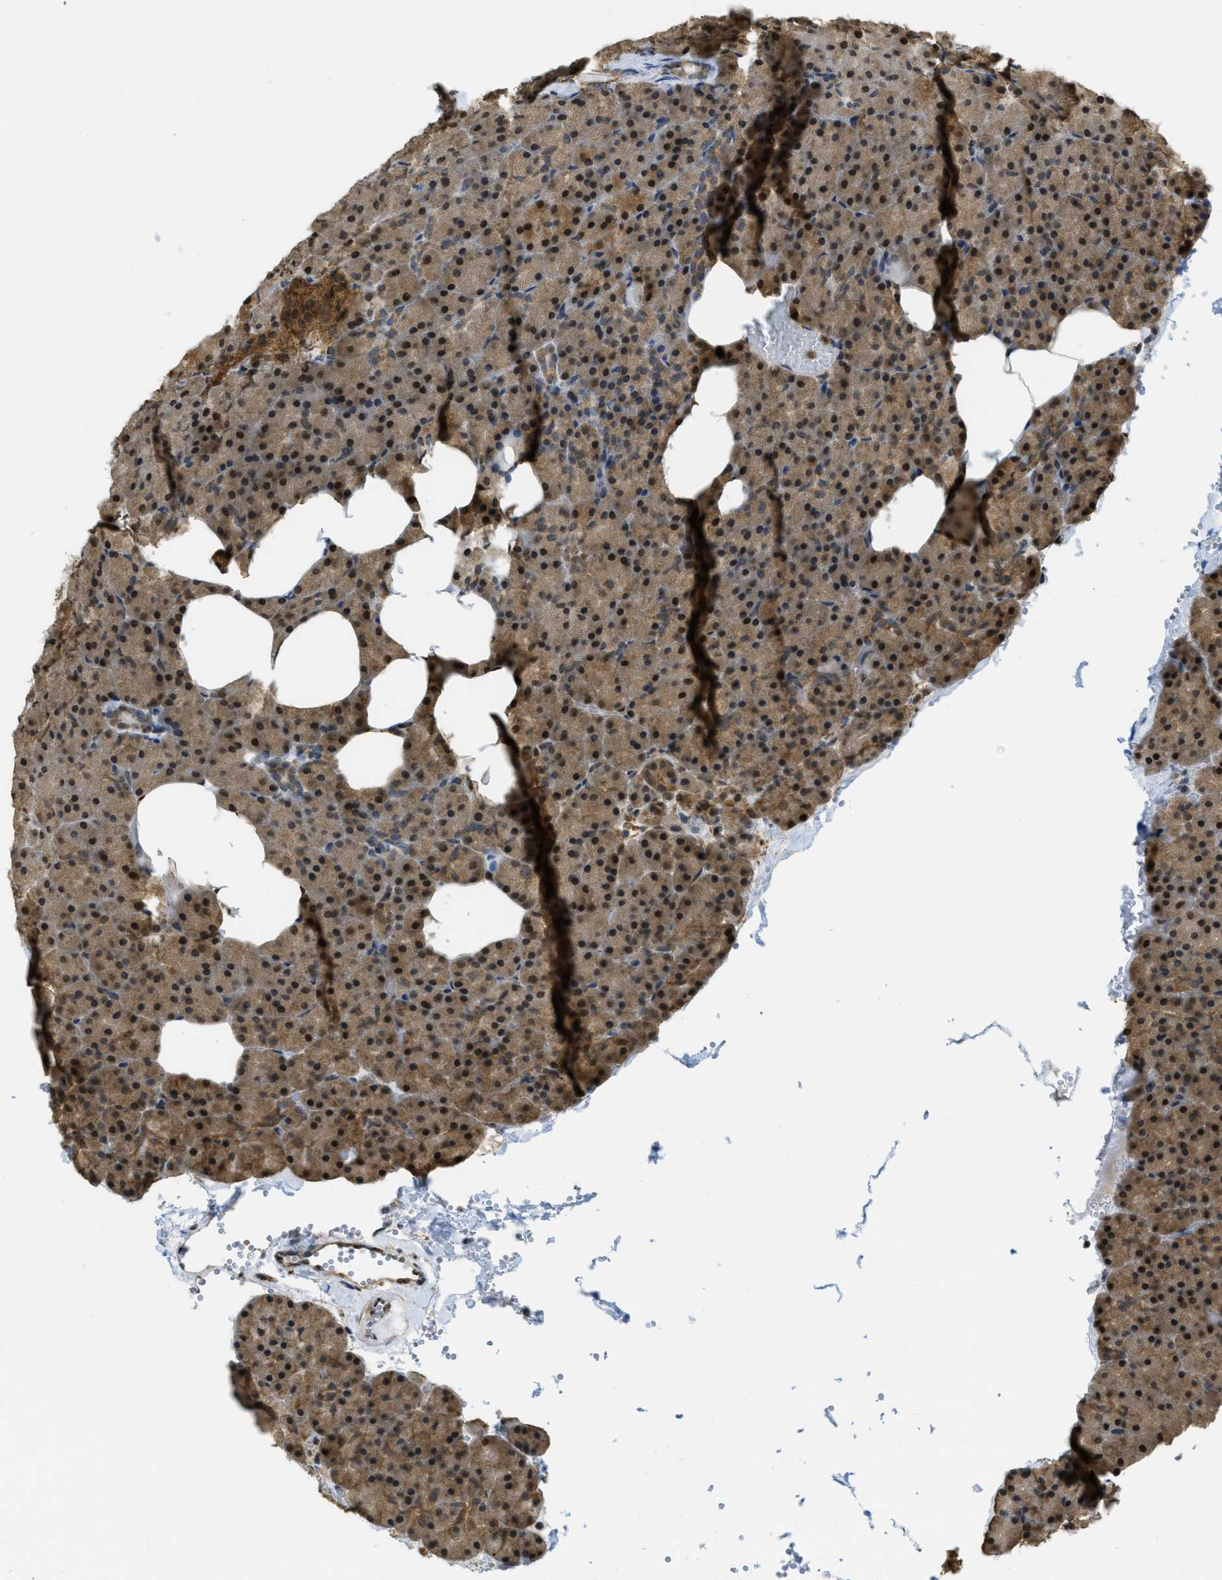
{"staining": {"intensity": "strong", "quantity": "25%-75%", "location": "cytoplasmic/membranous,nuclear"}, "tissue": "pancreas", "cell_type": "Exocrine glandular cells", "image_type": "normal", "snomed": [{"axis": "morphology", "description": "Normal tissue, NOS"}, {"axis": "morphology", "description": "Carcinoid, malignant, NOS"}, {"axis": "topography", "description": "Pancreas"}], "caption": "Pancreas was stained to show a protein in brown. There is high levels of strong cytoplasmic/membranous,nuclear staining in about 25%-75% of exocrine glandular cells. (DAB (3,3'-diaminobenzidine) = brown stain, brightfield microscopy at high magnification).", "gene": "PSMC5", "patient": {"sex": "female", "age": 35}}